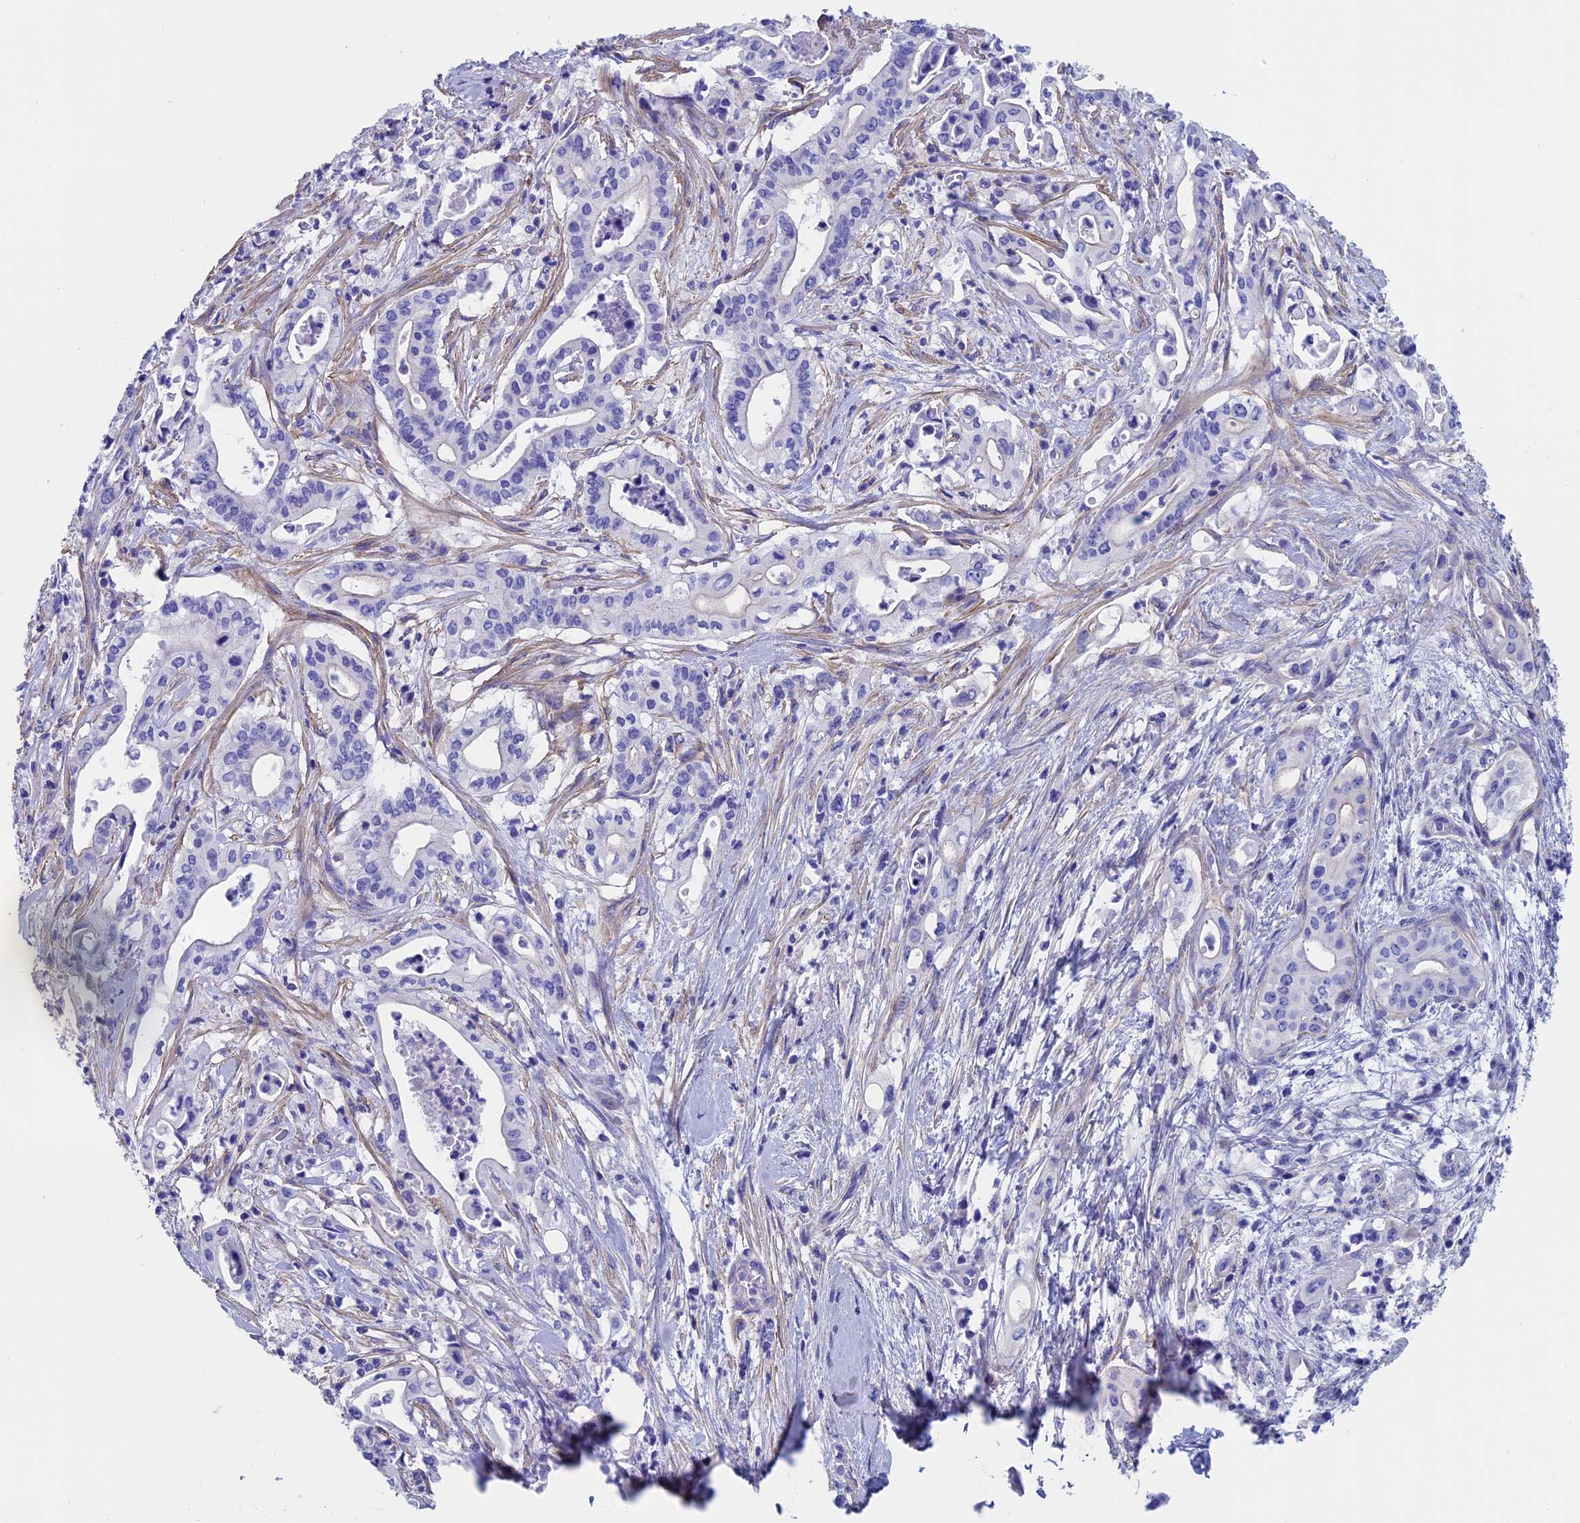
{"staining": {"intensity": "negative", "quantity": "none", "location": "none"}, "tissue": "pancreatic cancer", "cell_type": "Tumor cells", "image_type": "cancer", "snomed": [{"axis": "morphology", "description": "Adenocarcinoma, NOS"}, {"axis": "topography", "description": "Pancreas"}], "caption": "Immunohistochemistry (IHC) of human pancreatic cancer reveals no positivity in tumor cells.", "gene": "ADH7", "patient": {"sex": "female", "age": 77}}